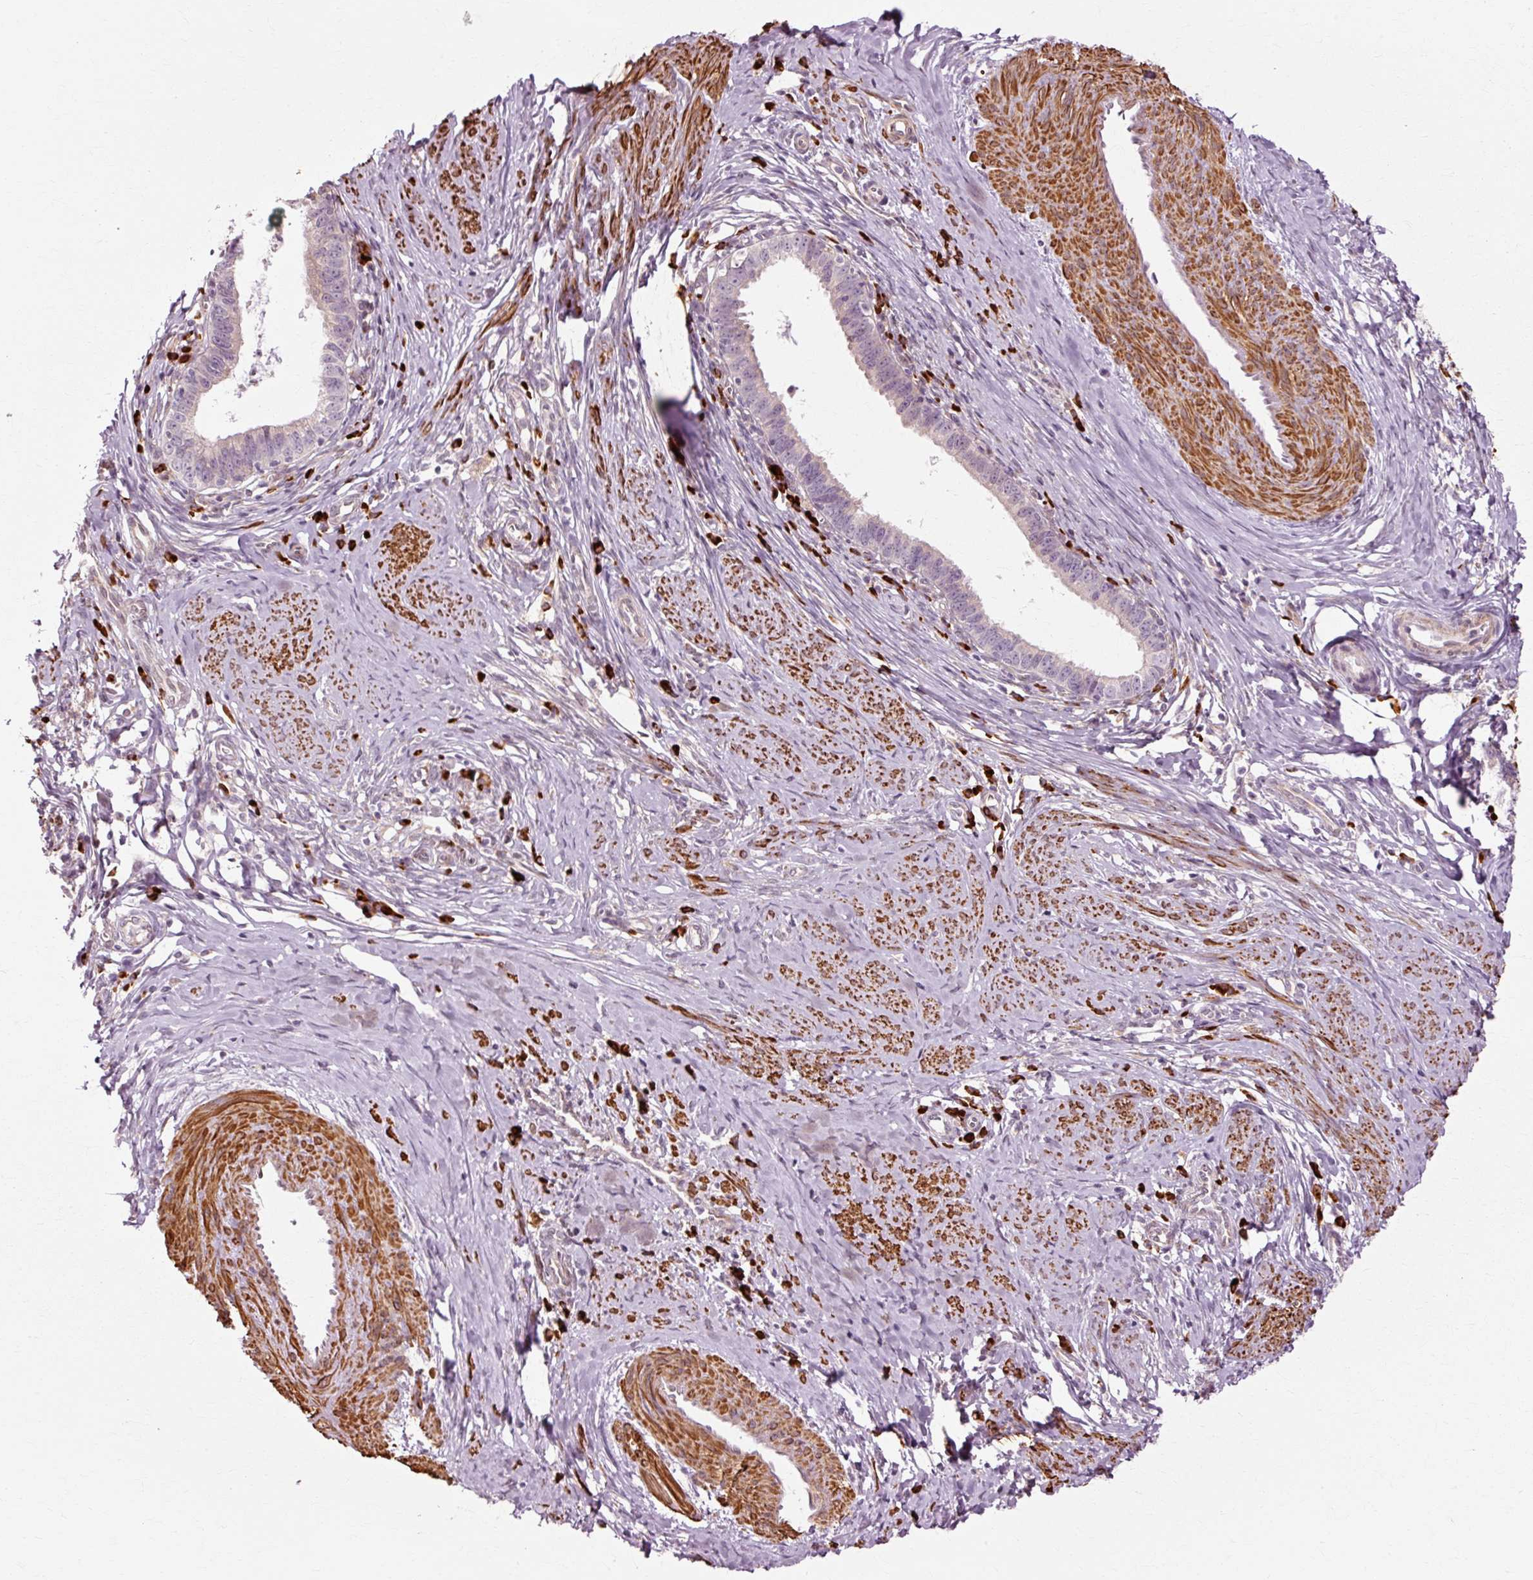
{"staining": {"intensity": "negative", "quantity": "none", "location": "none"}, "tissue": "cervical cancer", "cell_type": "Tumor cells", "image_type": "cancer", "snomed": [{"axis": "morphology", "description": "Adenocarcinoma, NOS"}, {"axis": "topography", "description": "Cervix"}], "caption": "This histopathology image is of cervical cancer stained with IHC to label a protein in brown with the nuclei are counter-stained blue. There is no positivity in tumor cells.", "gene": "RGPD5", "patient": {"sex": "female", "age": 36}}